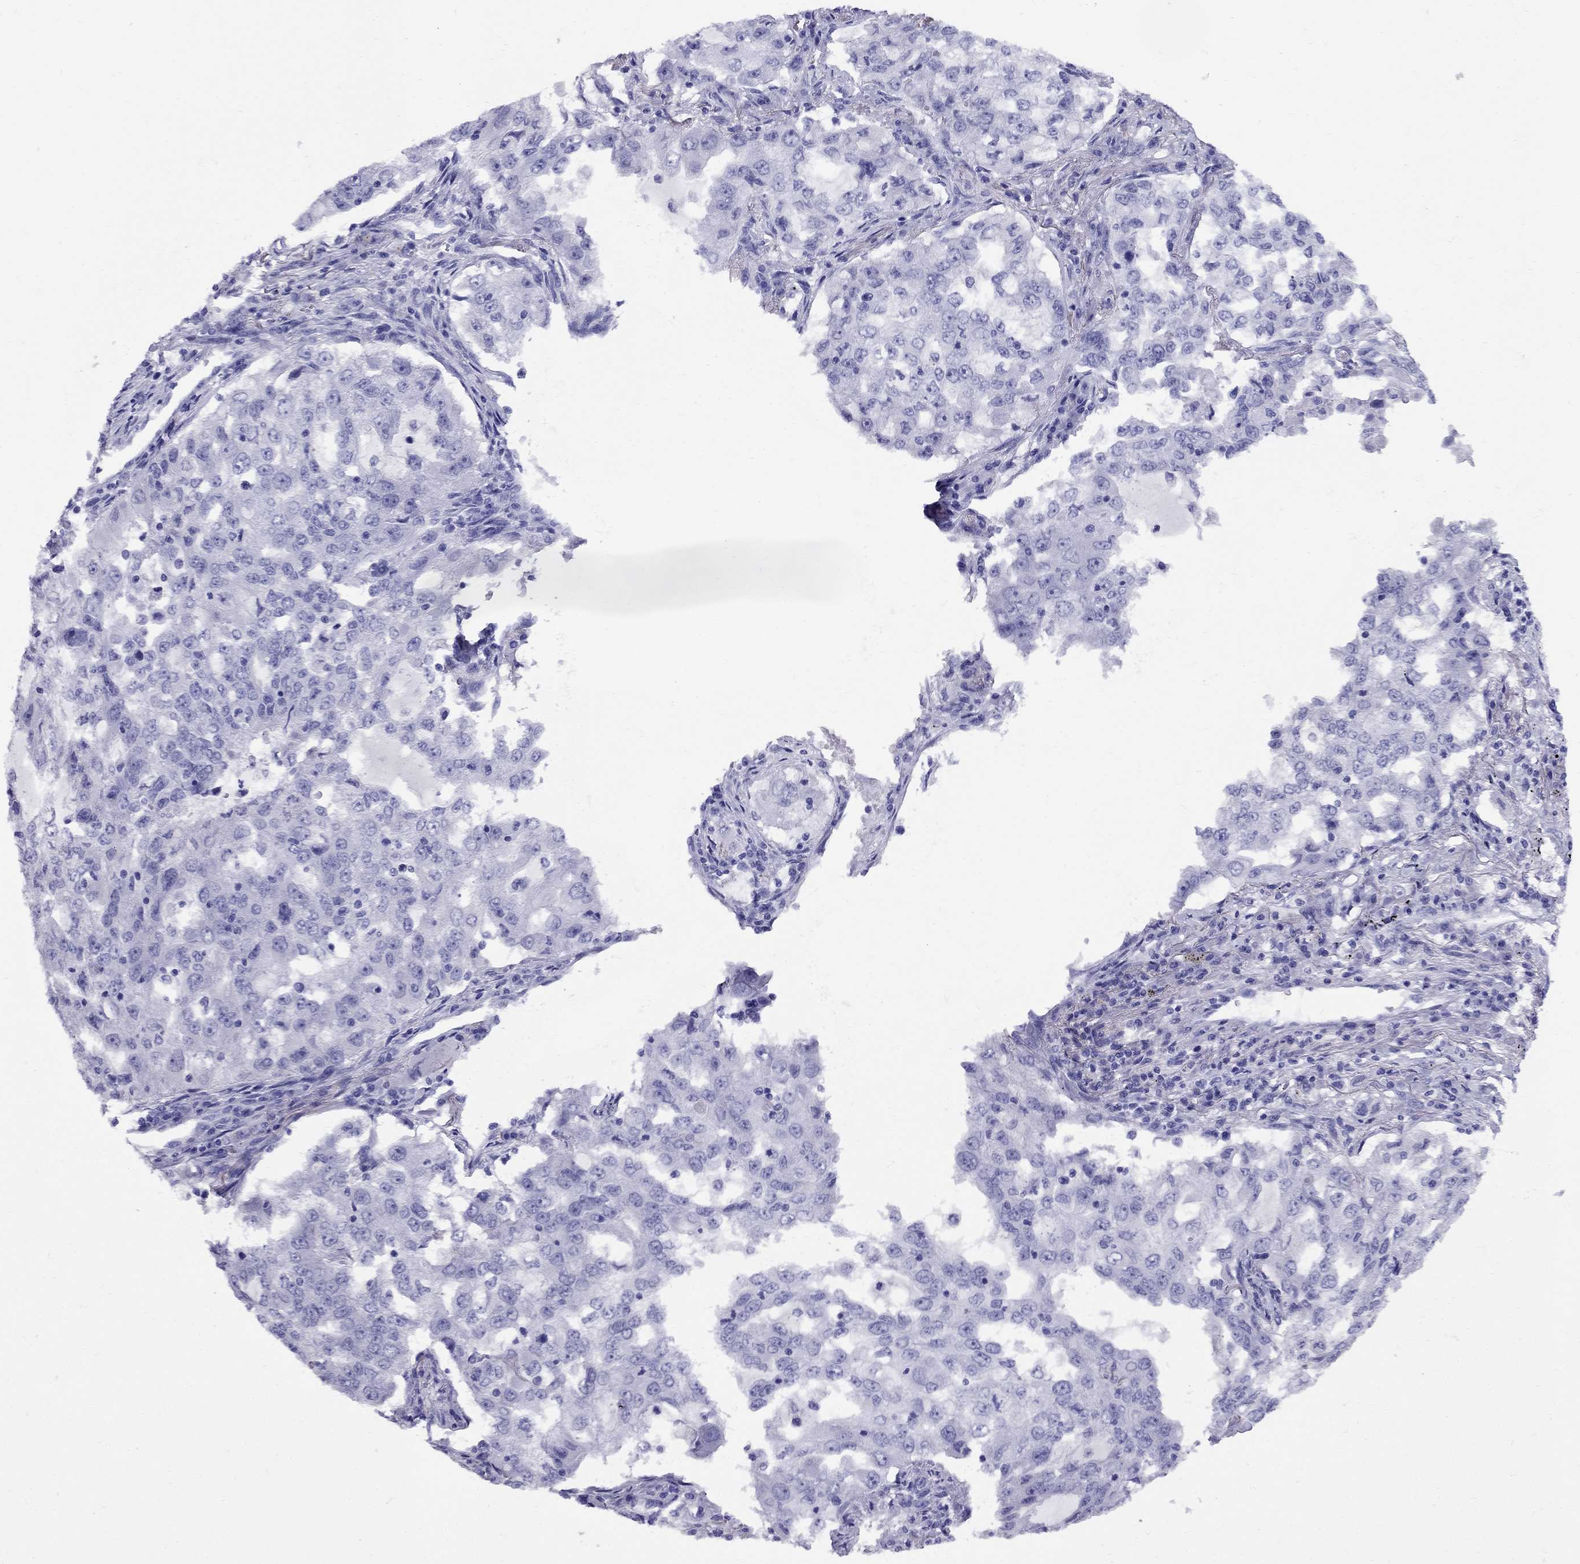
{"staining": {"intensity": "negative", "quantity": "none", "location": "none"}, "tissue": "lung cancer", "cell_type": "Tumor cells", "image_type": "cancer", "snomed": [{"axis": "morphology", "description": "Adenocarcinoma, NOS"}, {"axis": "topography", "description": "Lung"}], "caption": "IHC image of neoplastic tissue: human adenocarcinoma (lung) stained with DAB displays no significant protein positivity in tumor cells. The staining is performed using DAB (3,3'-diaminobenzidine) brown chromogen with nuclei counter-stained in using hematoxylin.", "gene": "AVPR1B", "patient": {"sex": "female", "age": 61}}